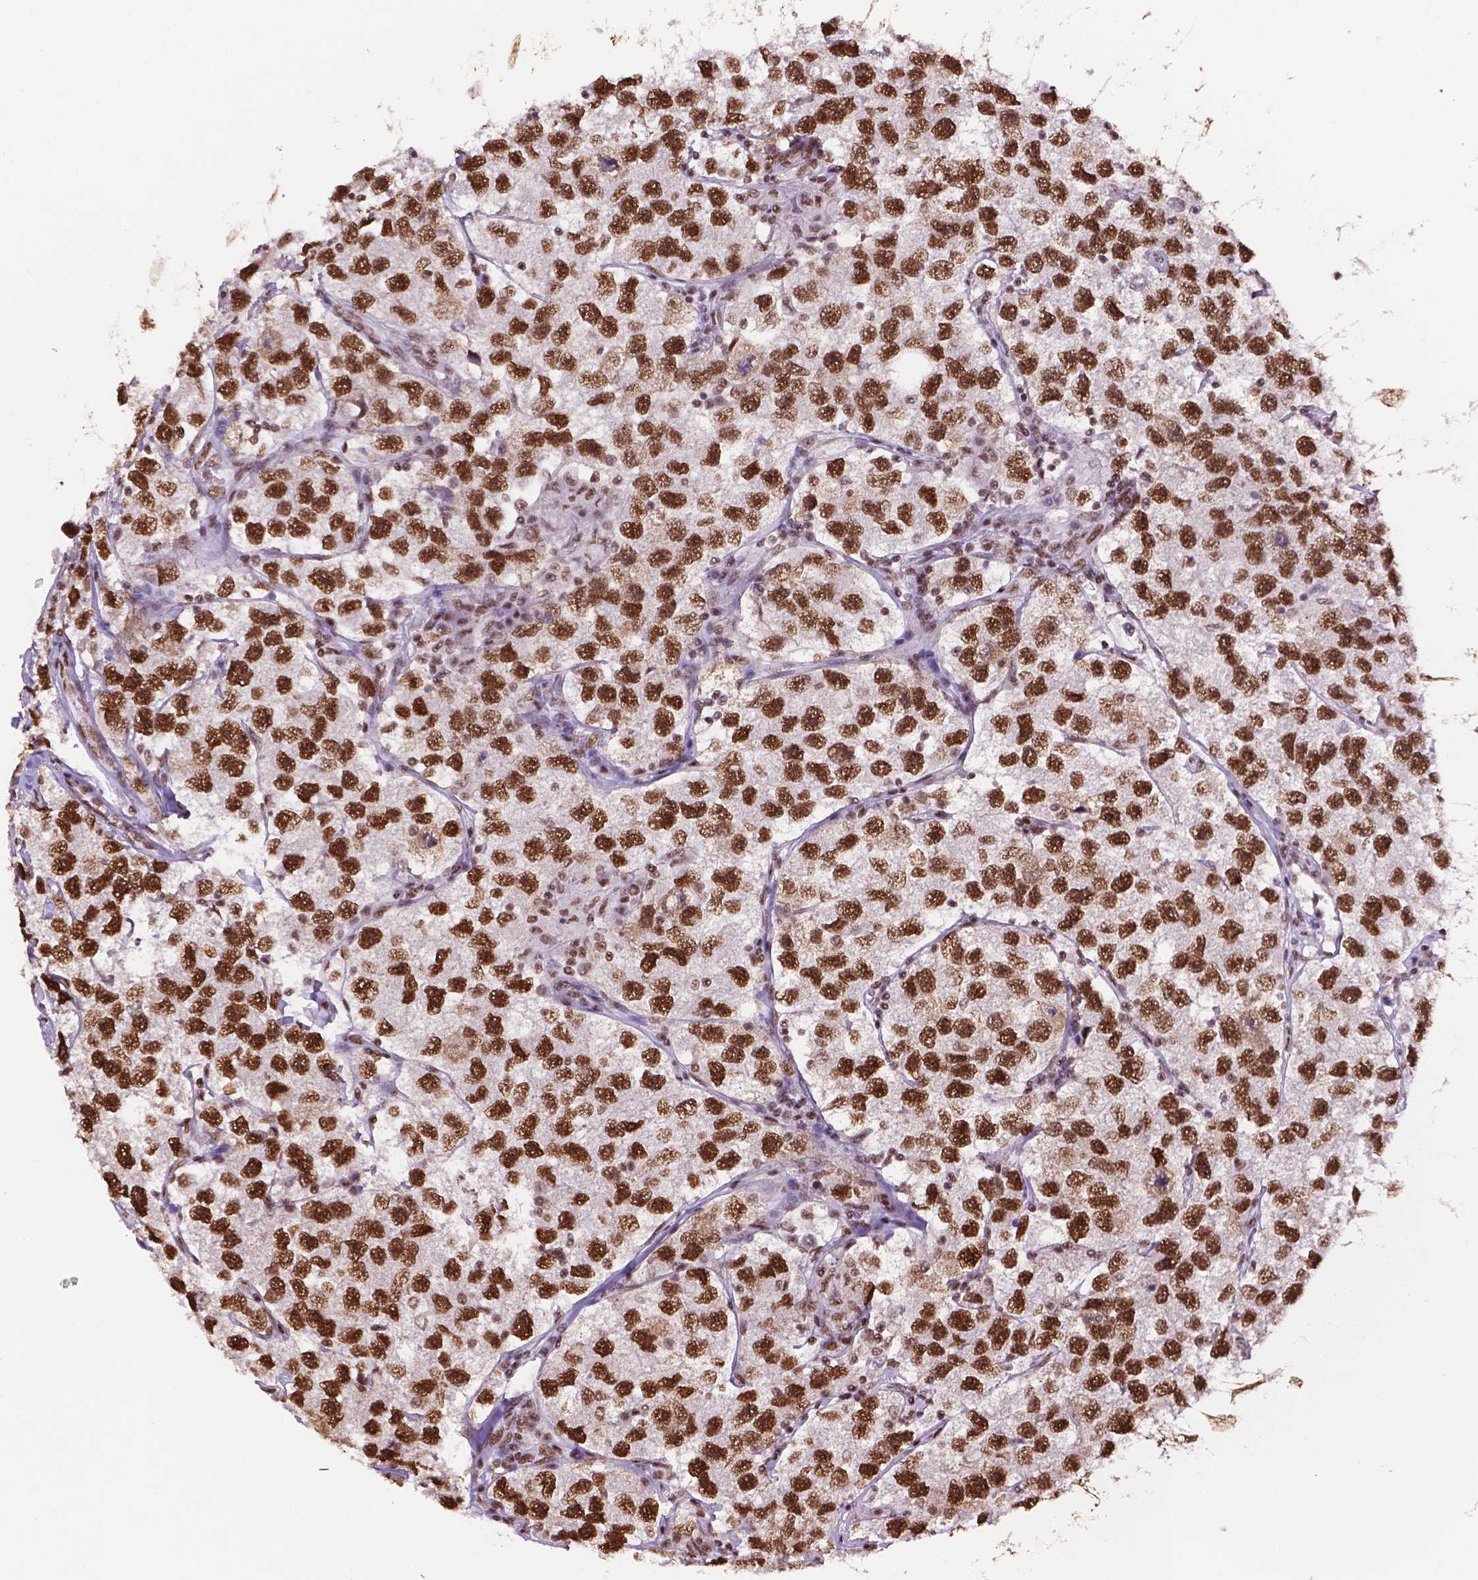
{"staining": {"intensity": "strong", "quantity": ">75%", "location": "nuclear"}, "tissue": "testis cancer", "cell_type": "Tumor cells", "image_type": "cancer", "snomed": [{"axis": "morphology", "description": "Seminoma, NOS"}, {"axis": "topography", "description": "Testis"}], "caption": "Testis seminoma was stained to show a protein in brown. There is high levels of strong nuclear expression in approximately >75% of tumor cells.", "gene": "CCAR2", "patient": {"sex": "male", "age": 26}}